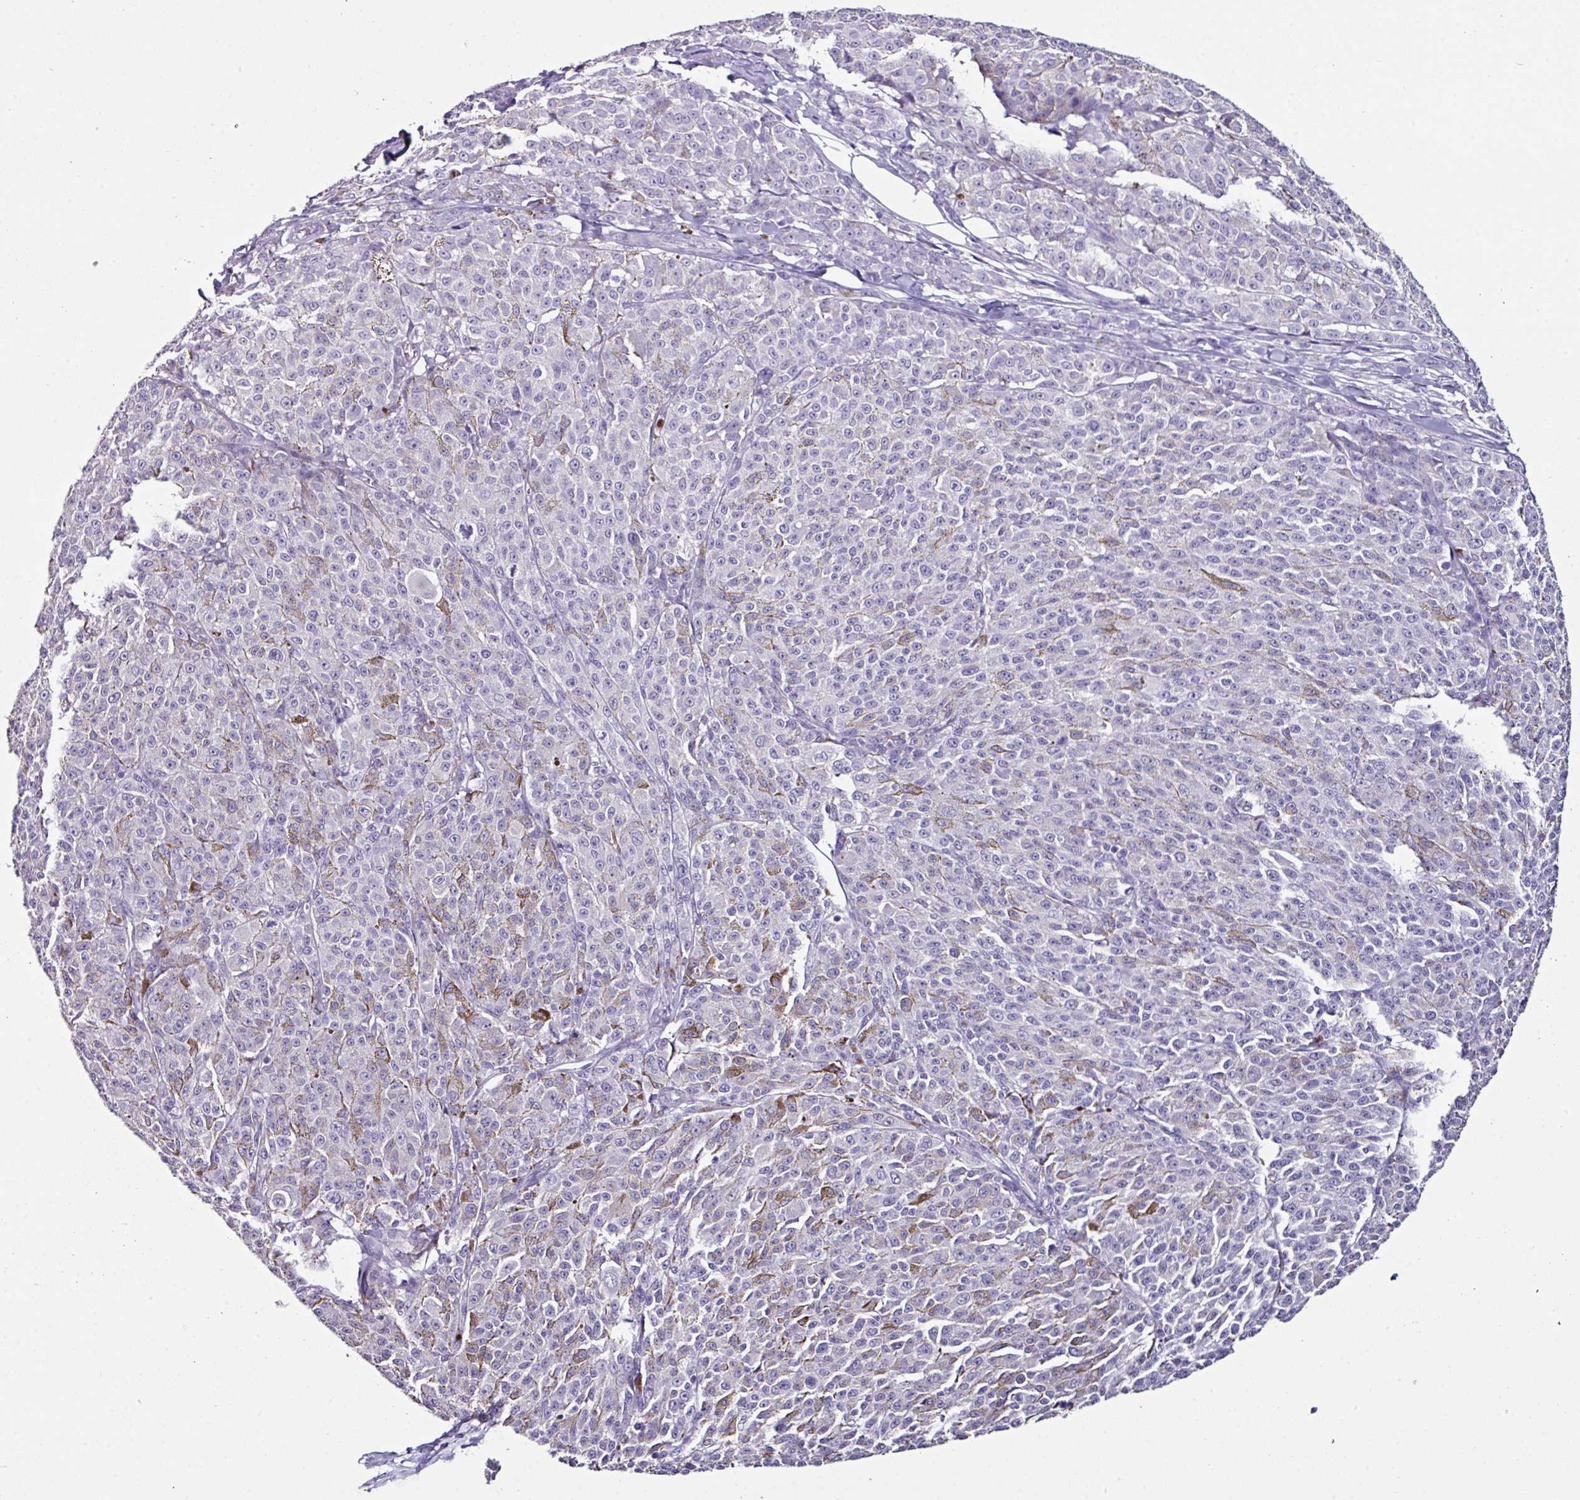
{"staining": {"intensity": "negative", "quantity": "none", "location": "none"}, "tissue": "melanoma", "cell_type": "Tumor cells", "image_type": "cancer", "snomed": [{"axis": "morphology", "description": "Malignant melanoma, NOS"}, {"axis": "topography", "description": "Skin"}], "caption": "Malignant melanoma stained for a protein using immunohistochemistry displays no expression tumor cells.", "gene": "GLP2R", "patient": {"sex": "female", "age": 52}}